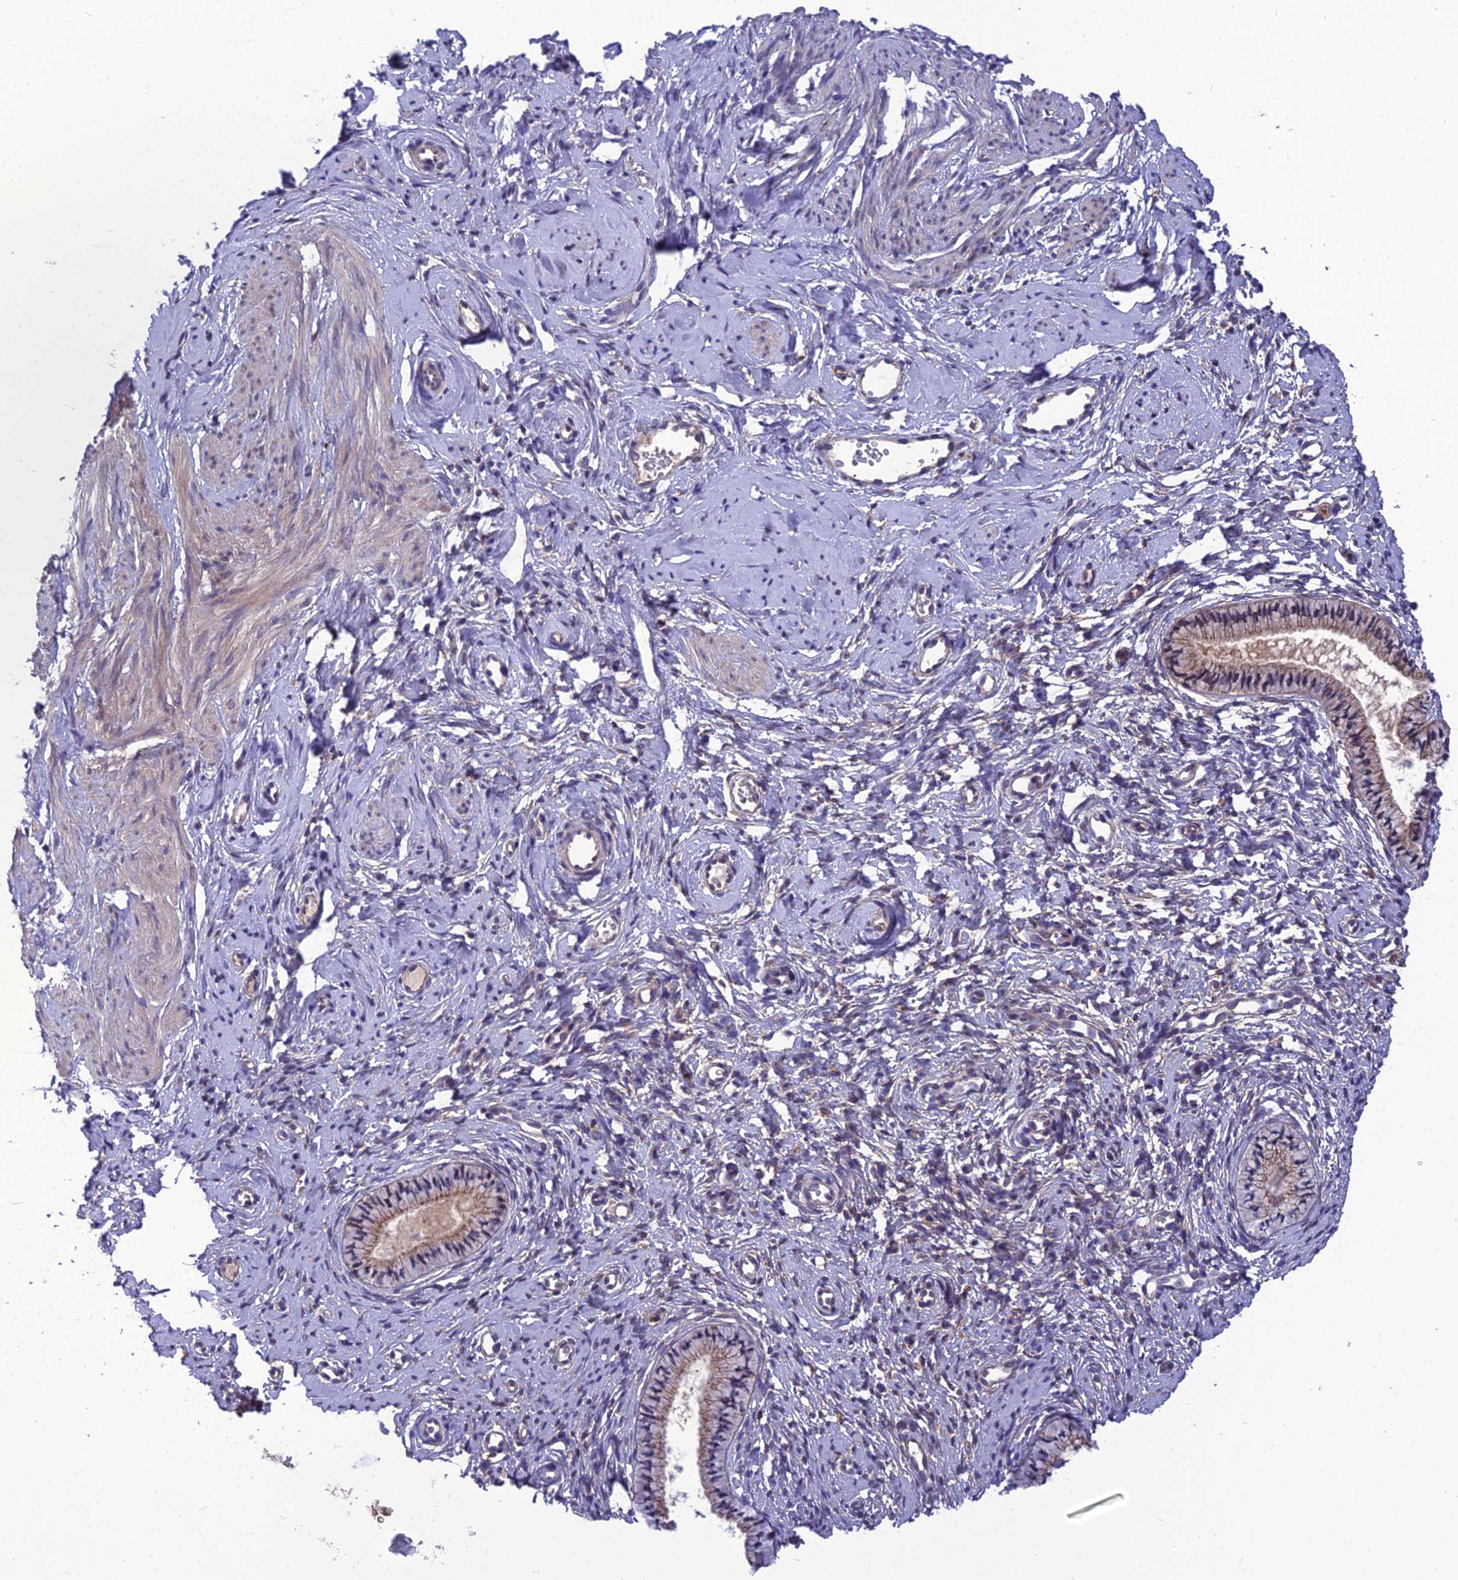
{"staining": {"intensity": "weak", "quantity": "25%-75%", "location": "cytoplasmic/membranous"}, "tissue": "cervix", "cell_type": "Glandular cells", "image_type": "normal", "snomed": [{"axis": "morphology", "description": "Normal tissue, NOS"}, {"axis": "topography", "description": "Cervix"}], "caption": "DAB (3,3'-diaminobenzidine) immunohistochemical staining of unremarkable human cervix demonstrates weak cytoplasmic/membranous protein staining in approximately 25%-75% of glandular cells.", "gene": "UMAD1", "patient": {"sex": "female", "age": 57}}